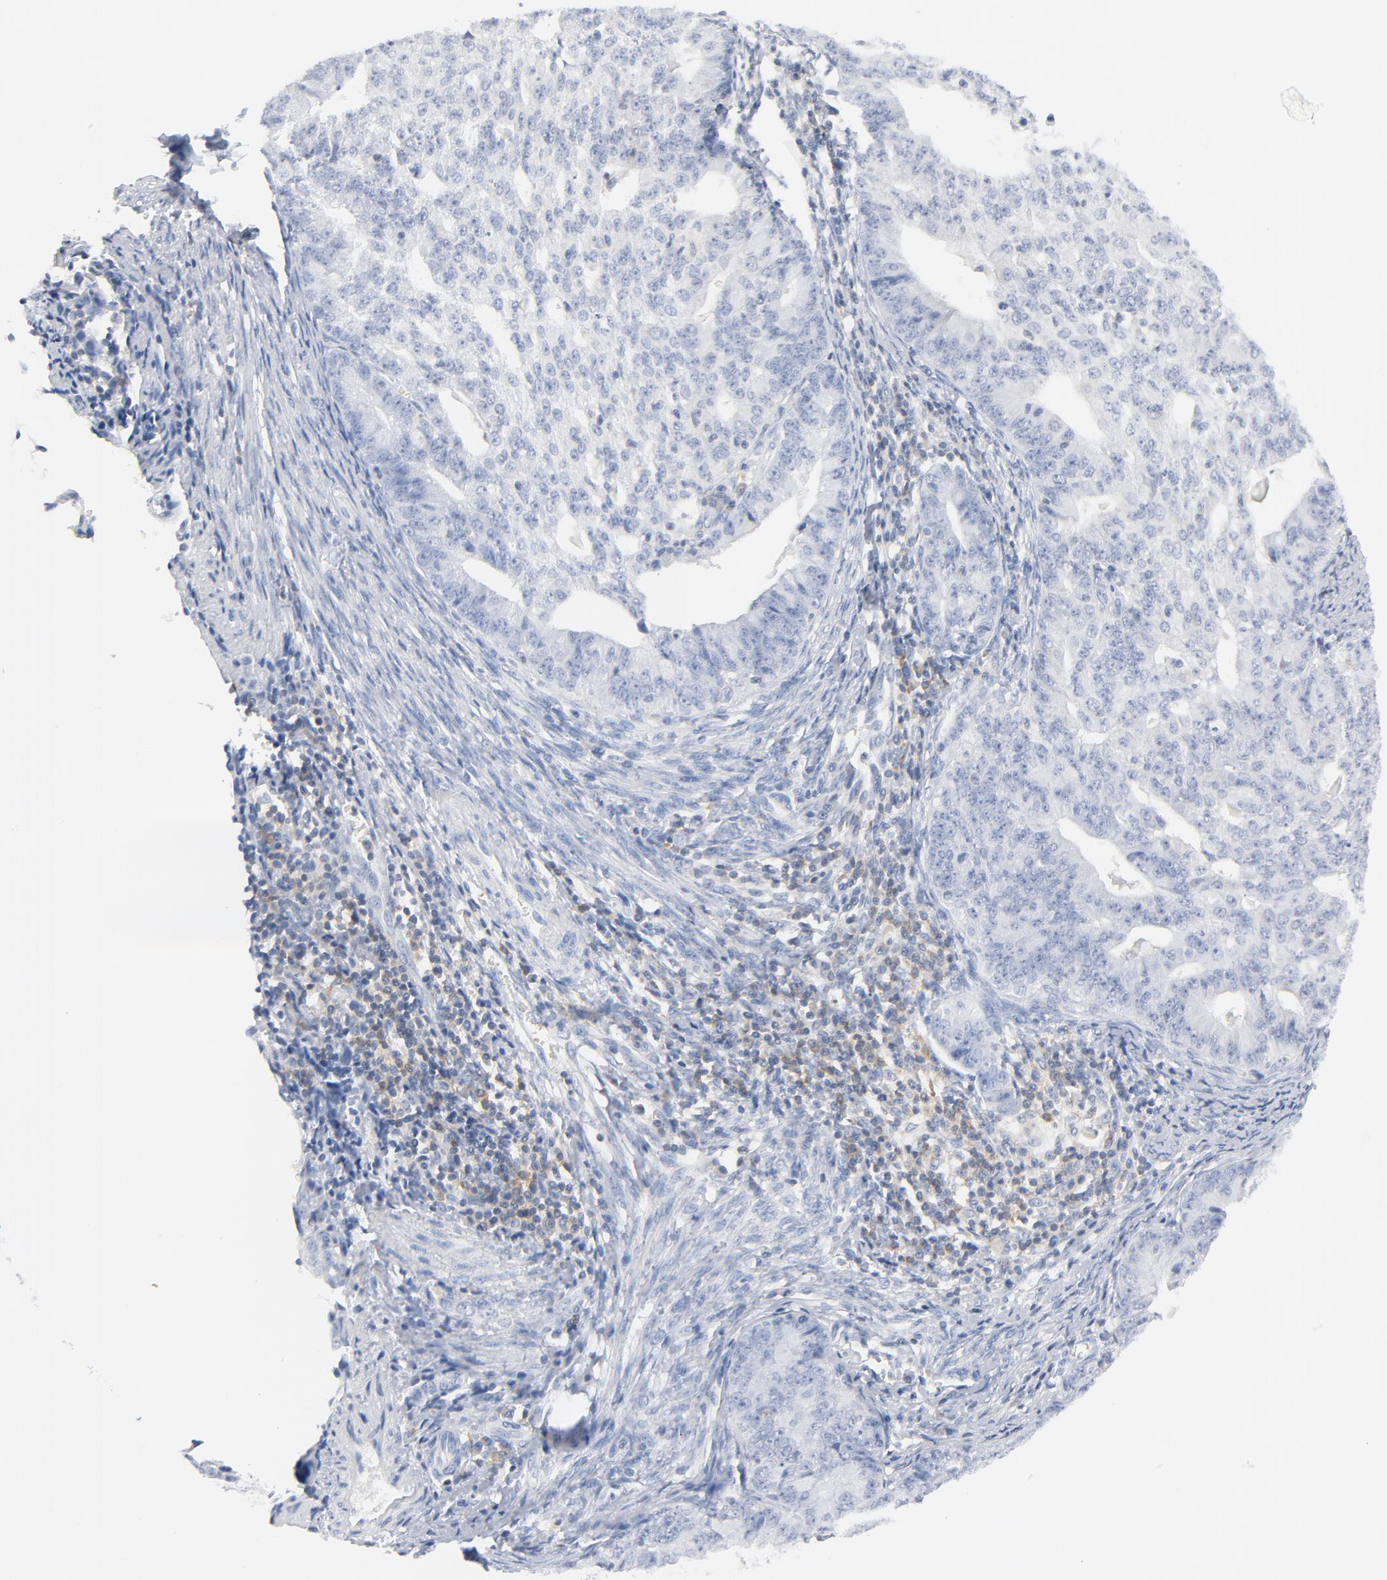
{"staining": {"intensity": "negative", "quantity": "none", "location": "none"}, "tissue": "endometrial cancer", "cell_type": "Tumor cells", "image_type": "cancer", "snomed": [{"axis": "morphology", "description": "Adenocarcinoma, NOS"}, {"axis": "topography", "description": "Endometrium"}], "caption": "Immunohistochemistry image of endometrial cancer stained for a protein (brown), which shows no expression in tumor cells. (Brightfield microscopy of DAB immunohistochemistry at high magnification).", "gene": "PTK2B", "patient": {"sex": "female", "age": 56}}